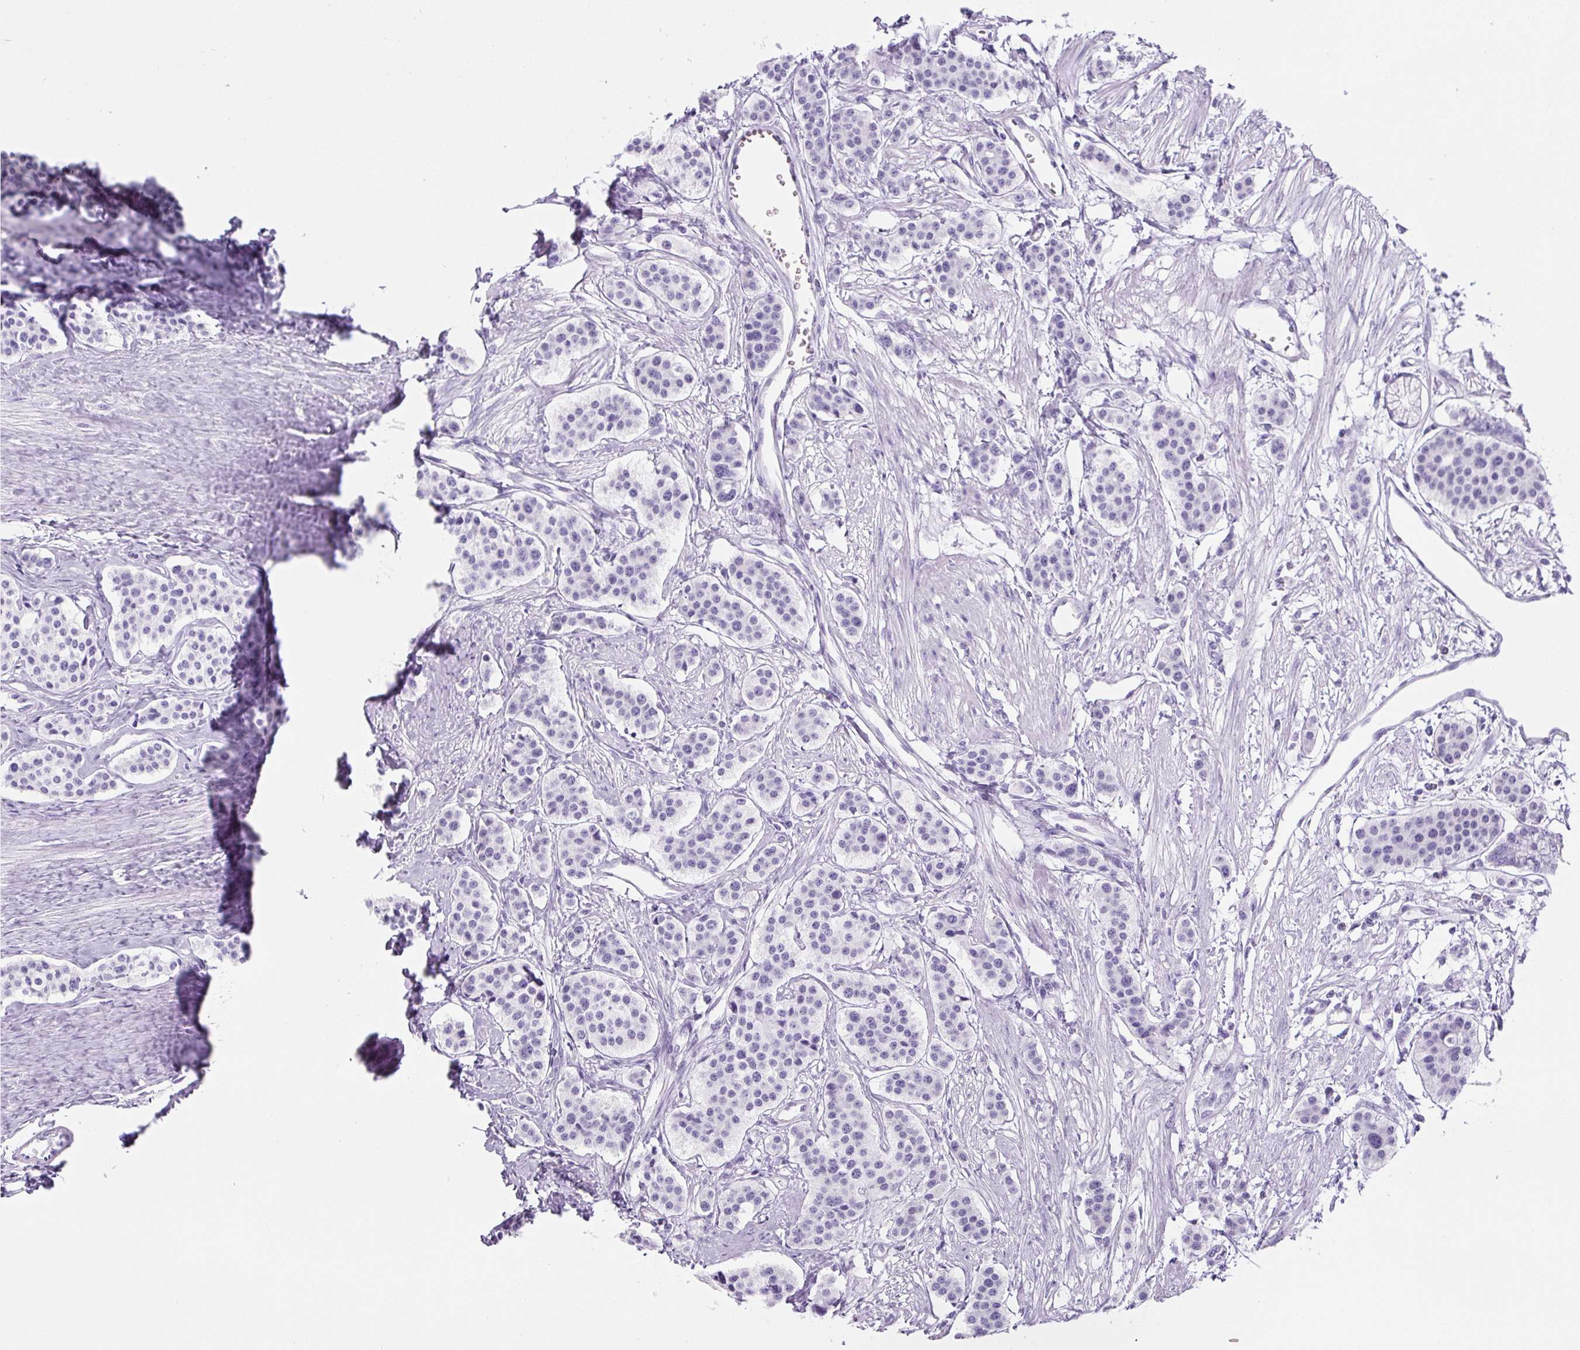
{"staining": {"intensity": "negative", "quantity": "none", "location": "none"}, "tissue": "carcinoid", "cell_type": "Tumor cells", "image_type": "cancer", "snomed": [{"axis": "morphology", "description": "Carcinoid, malignant, NOS"}, {"axis": "topography", "description": "Small intestine"}], "caption": "Immunohistochemical staining of human carcinoid shows no significant staining in tumor cells.", "gene": "YIF1B", "patient": {"sex": "male", "age": 60}}